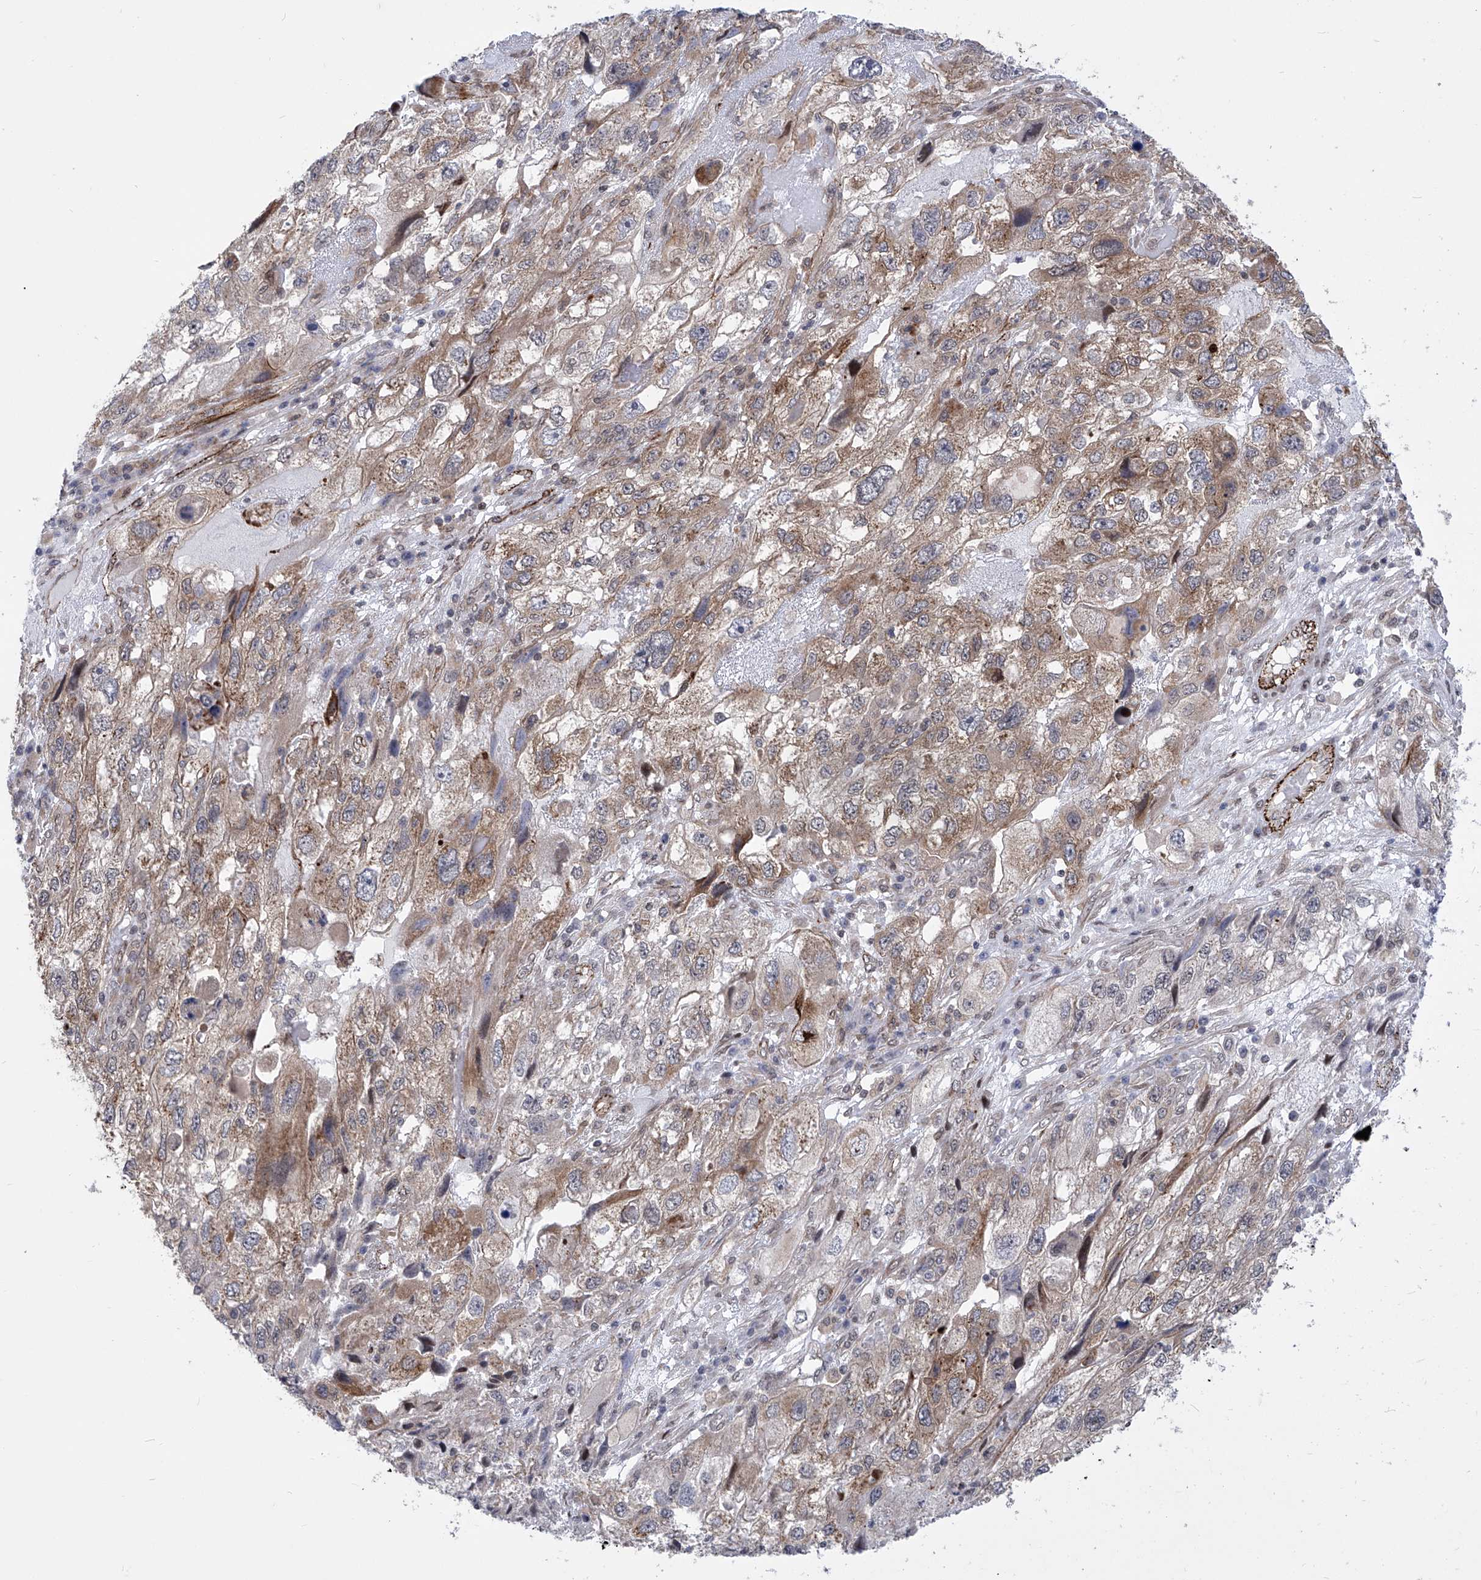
{"staining": {"intensity": "weak", "quantity": "25%-75%", "location": "cytoplasmic/membranous"}, "tissue": "endometrial cancer", "cell_type": "Tumor cells", "image_type": "cancer", "snomed": [{"axis": "morphology", "description": "Adenocarcinoma, NOS"}, {"axis": "topography", "description": "Endometrium"}], "caption": "Tumor cells demonstrate low levels of weak cytoplasmic/membranous positivity in about 25%-75% of cells in human adenocarcinoma (endometrial). The staining was performed using DAB, with brown indicating positive protein expression. Nuclei are stained blue with hematoxylin.", "gene": "CEP290", "patient": {"sex": "female", "age": 49}}